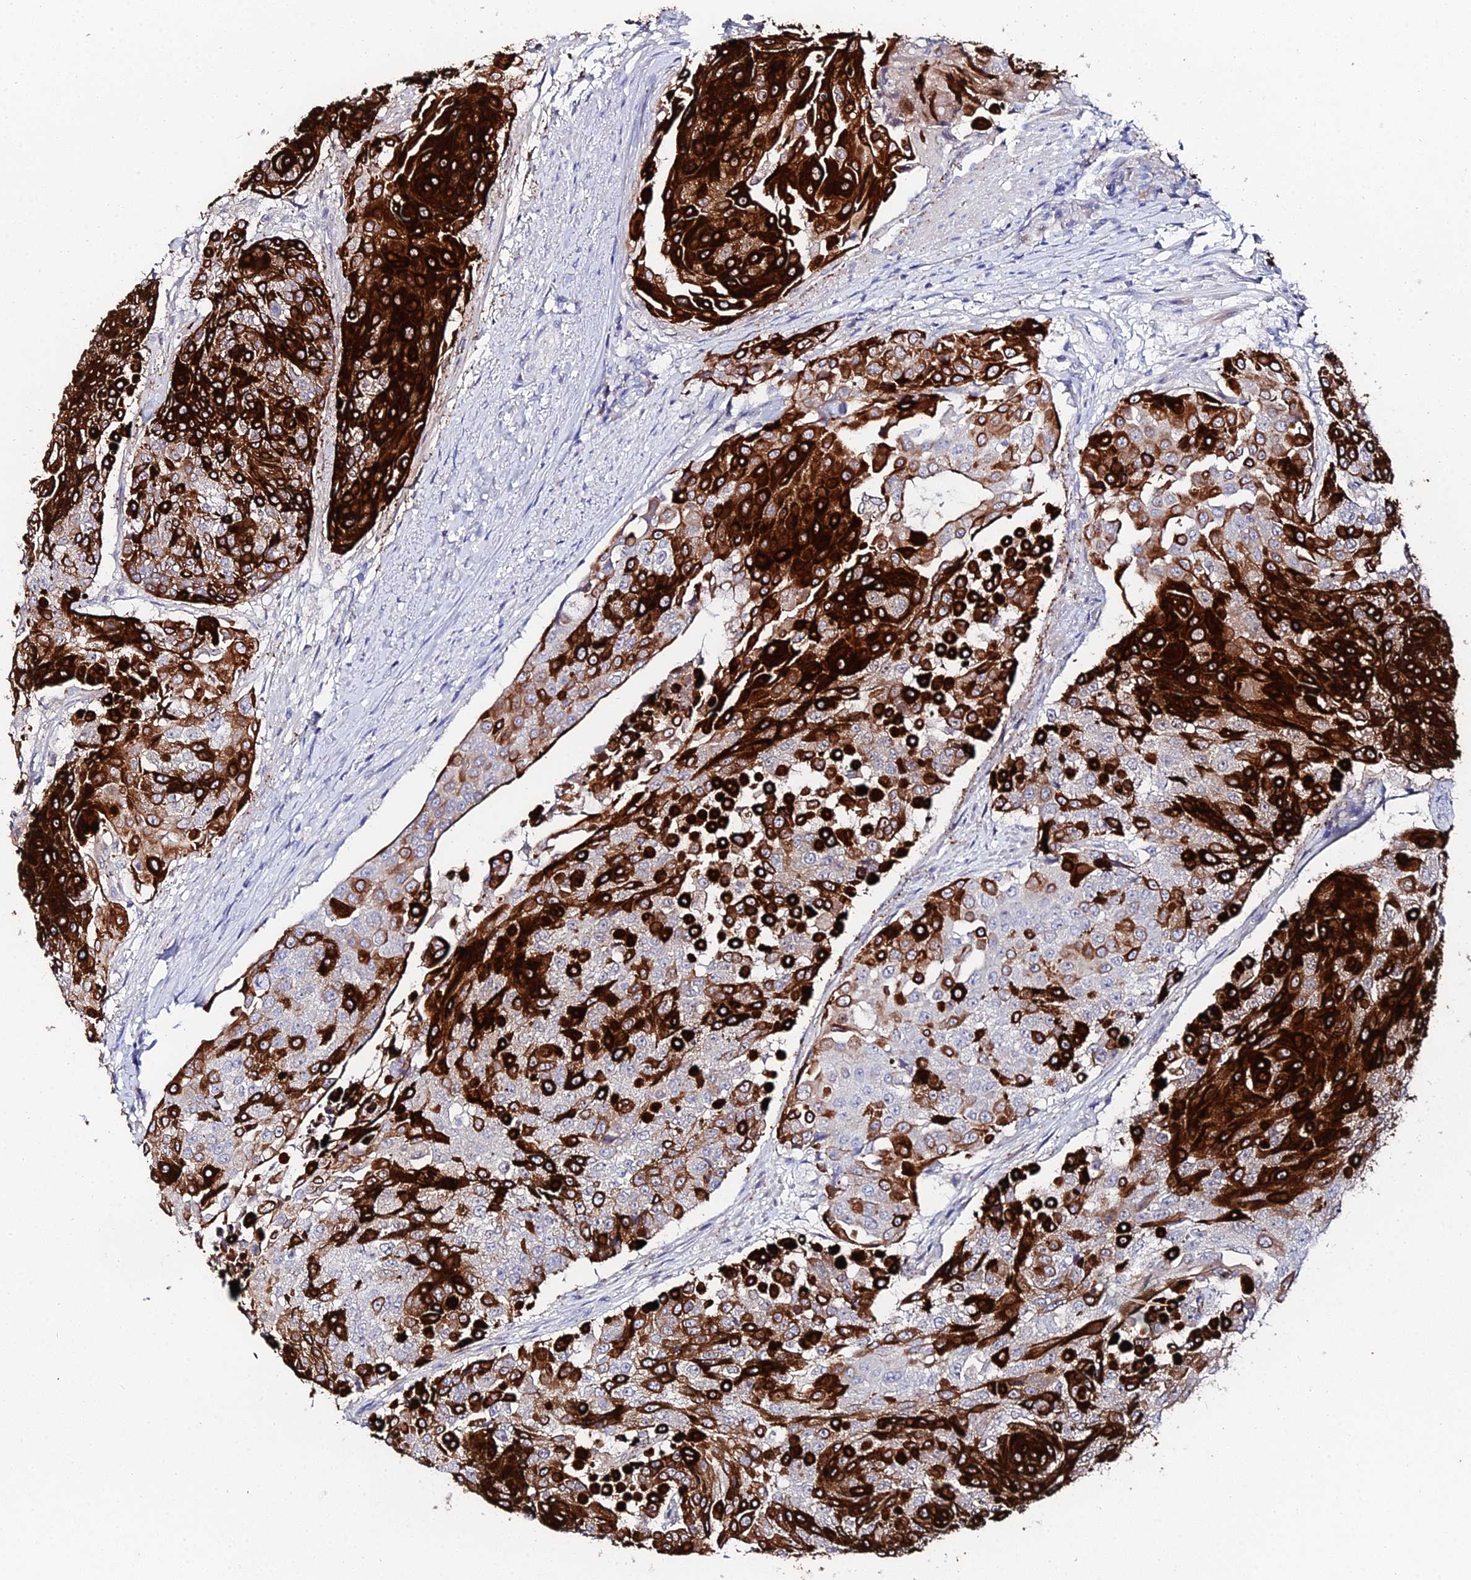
{"staining": {"intensity": "strong", "quantity": ">75%", "location": "cytoplasmic/membranous"}, "tissue": "urothelial cancer", "cell_type": "Tumor cells", "image_type": "cancer", "snomed": [{"axis": "morphology", "description": "Urothelial carcinoma, High grade"}, {"axis": "topography", "description": "Urinary bladder"}], "caption": "A photomicrograph of urothelial cancer stained for a protein shows strong cytoplasmic/membranous brown staining in tumor cells. Nuclei are stained in blue.", "gene": "KRT17", "patient": {"sex": "female", "age": 63}}